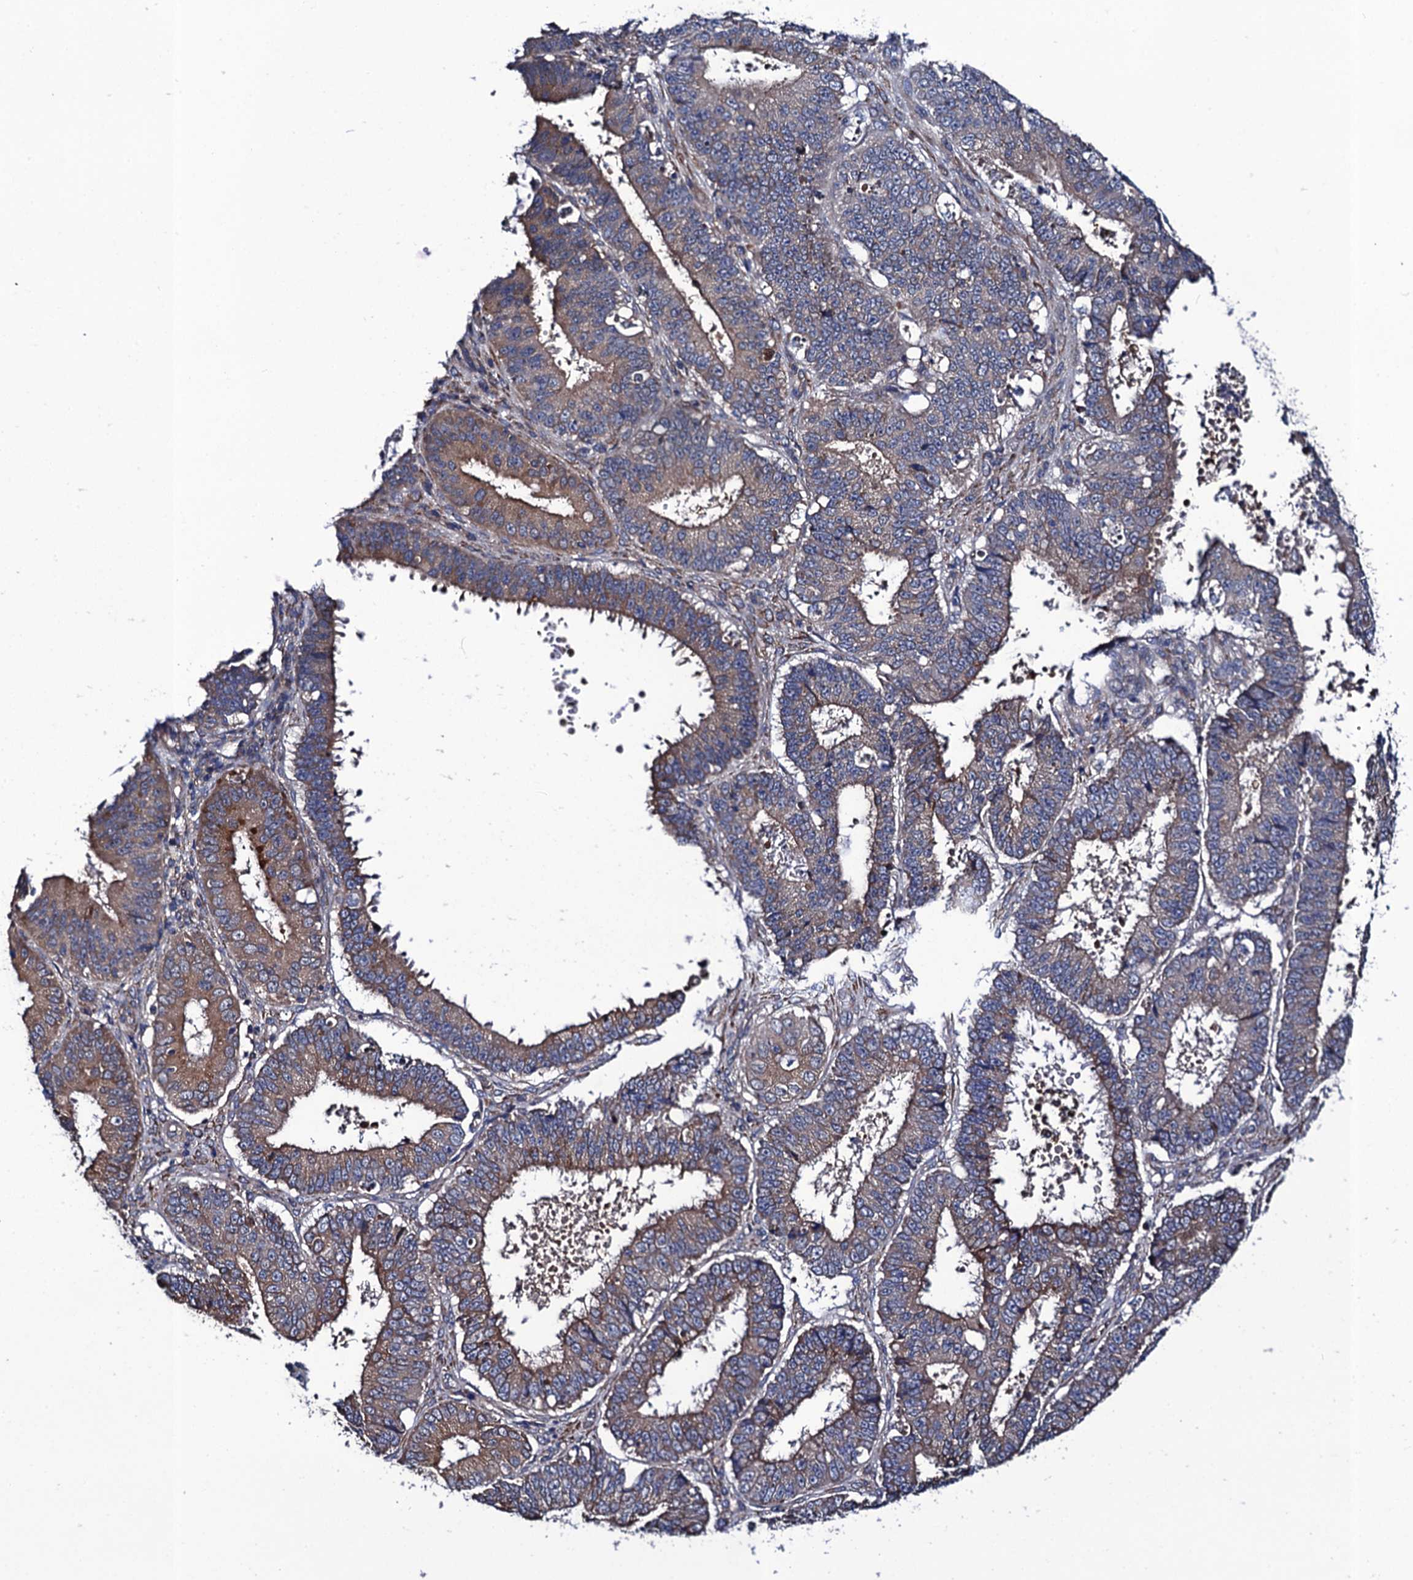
{"staining": {"intensity": "moderate", "quantity": "25%-75%", "location": "cytoplasmic/membranous"}, "tissue": "ovarian cancer", "cell_type": "Tumor cells", "image_type": "cancer", "snomed": [{"axis": "morphology", "description": "Carcinoma, endometroid"}, {"axis": "topography", "description": "Appendix"}, {"axis": "topography", "description": "Ovary"}], "caption": "Immunohistochemical staining of ovarian cancer (endometroid carcinoma) displays medium levels of moderate cytoplasmic/membranous staining in about 25%-75% of tumor cells. The staining is performed using DAB (3,3'-diaminobenzidine) brown chromogen to label protein expression. The nuclei are counter-stained blue using hematoxylin.", "gene": "PGLS", "patient": {"sex": "female", "age": 42}}